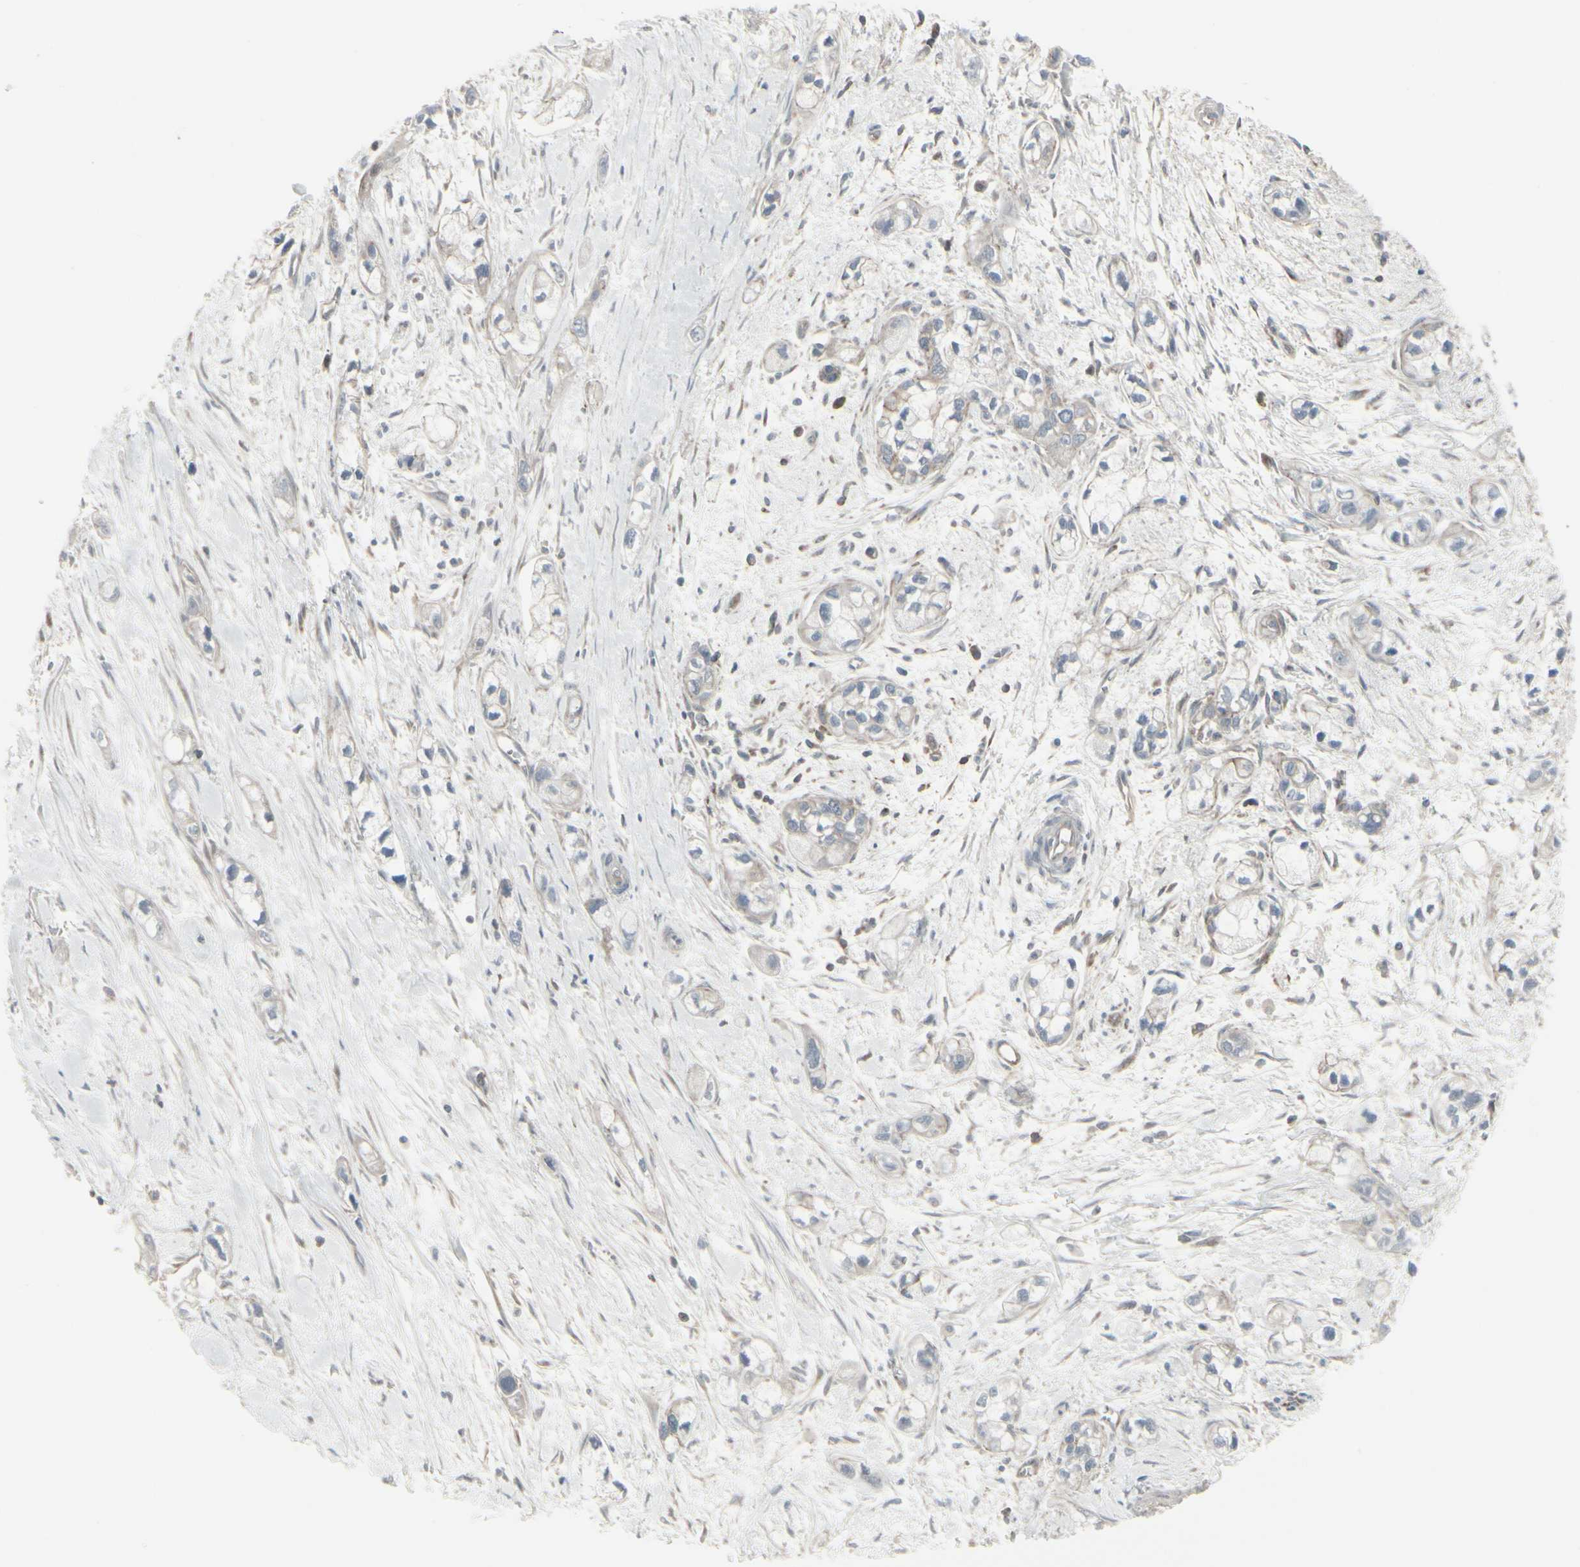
{"staining": {"intensity": "weak", "quantity": "25%-75%", "location": "cytoplasmic/membranous"}, "tissue": "pancreatic cancer", "cell_type": "Tumor cells", "image_type": "cancer", "snomed": [{"axis": "morphology", "description": "Adenocarcinoma, NOS"}, {"axis": "topography", "description": "Pancreas"}], "caption": "Immunohistochemical staining of pancreatic cancer displays weak cytoplasmic/membranous protein expression in approximately 25%-75% of tumor cells.", "gene": "EPS15", "patient": {"sex": "male", "age": 74}}